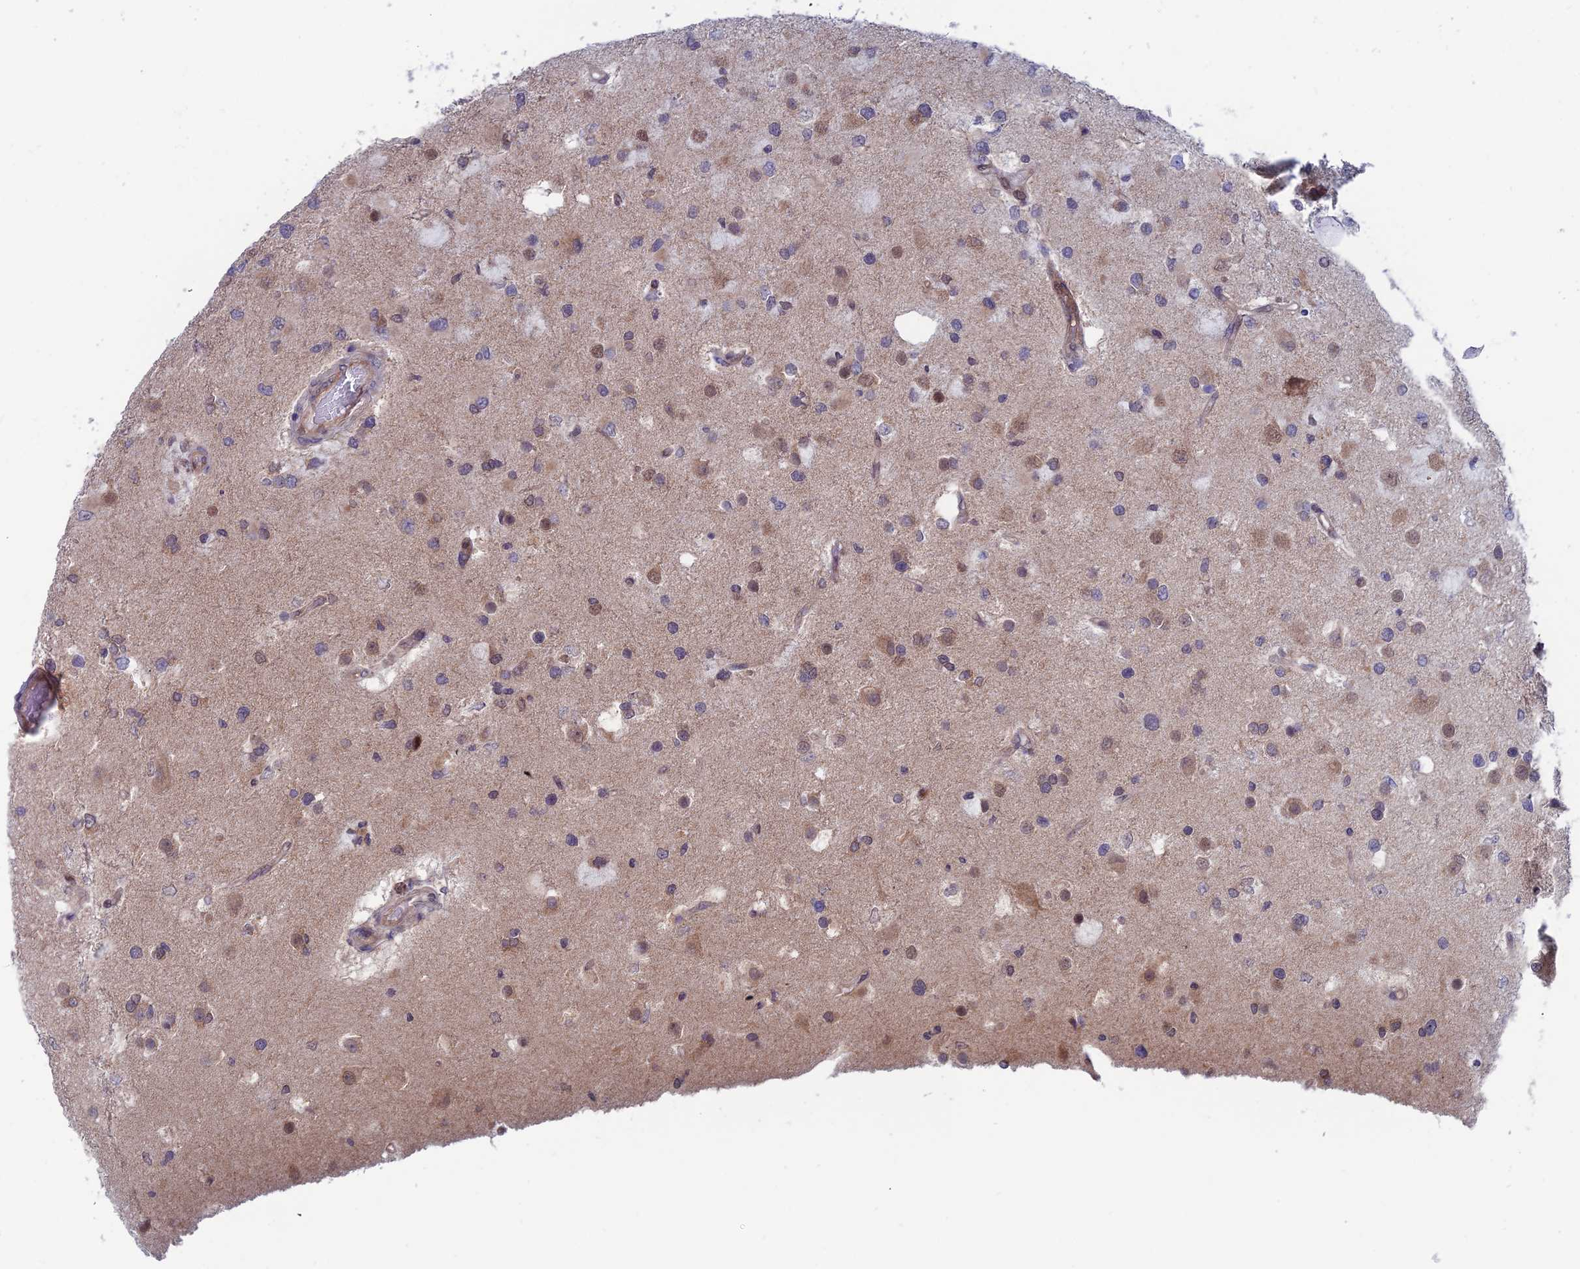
{"staining": {"intensity": "moderate", "quantity": "25%-75%", "location": "cytoplasmic/membranous,nuclear"}, "tissue": "glioma", "cell_type": "Tumor cells", "image_type": "cancer", "snomed": [{"axis": "morphology", "description": "Glioma, malignant, High grade"}, {"axis": "topography", "description": "Brain"}], "caption": "Immunohistochemical staining of malignant high-grade glioma shows medium levels of moderate cytoplasmic/membranous and nuclear positivity in about 25%-75% of tumor cells. (DAB (3,3'-diaminobenzidine) = brown stain, brightfield microscopy at high magnification).", "gene": "IGBP1", "patient": {"sex": "male", "age": 53}}